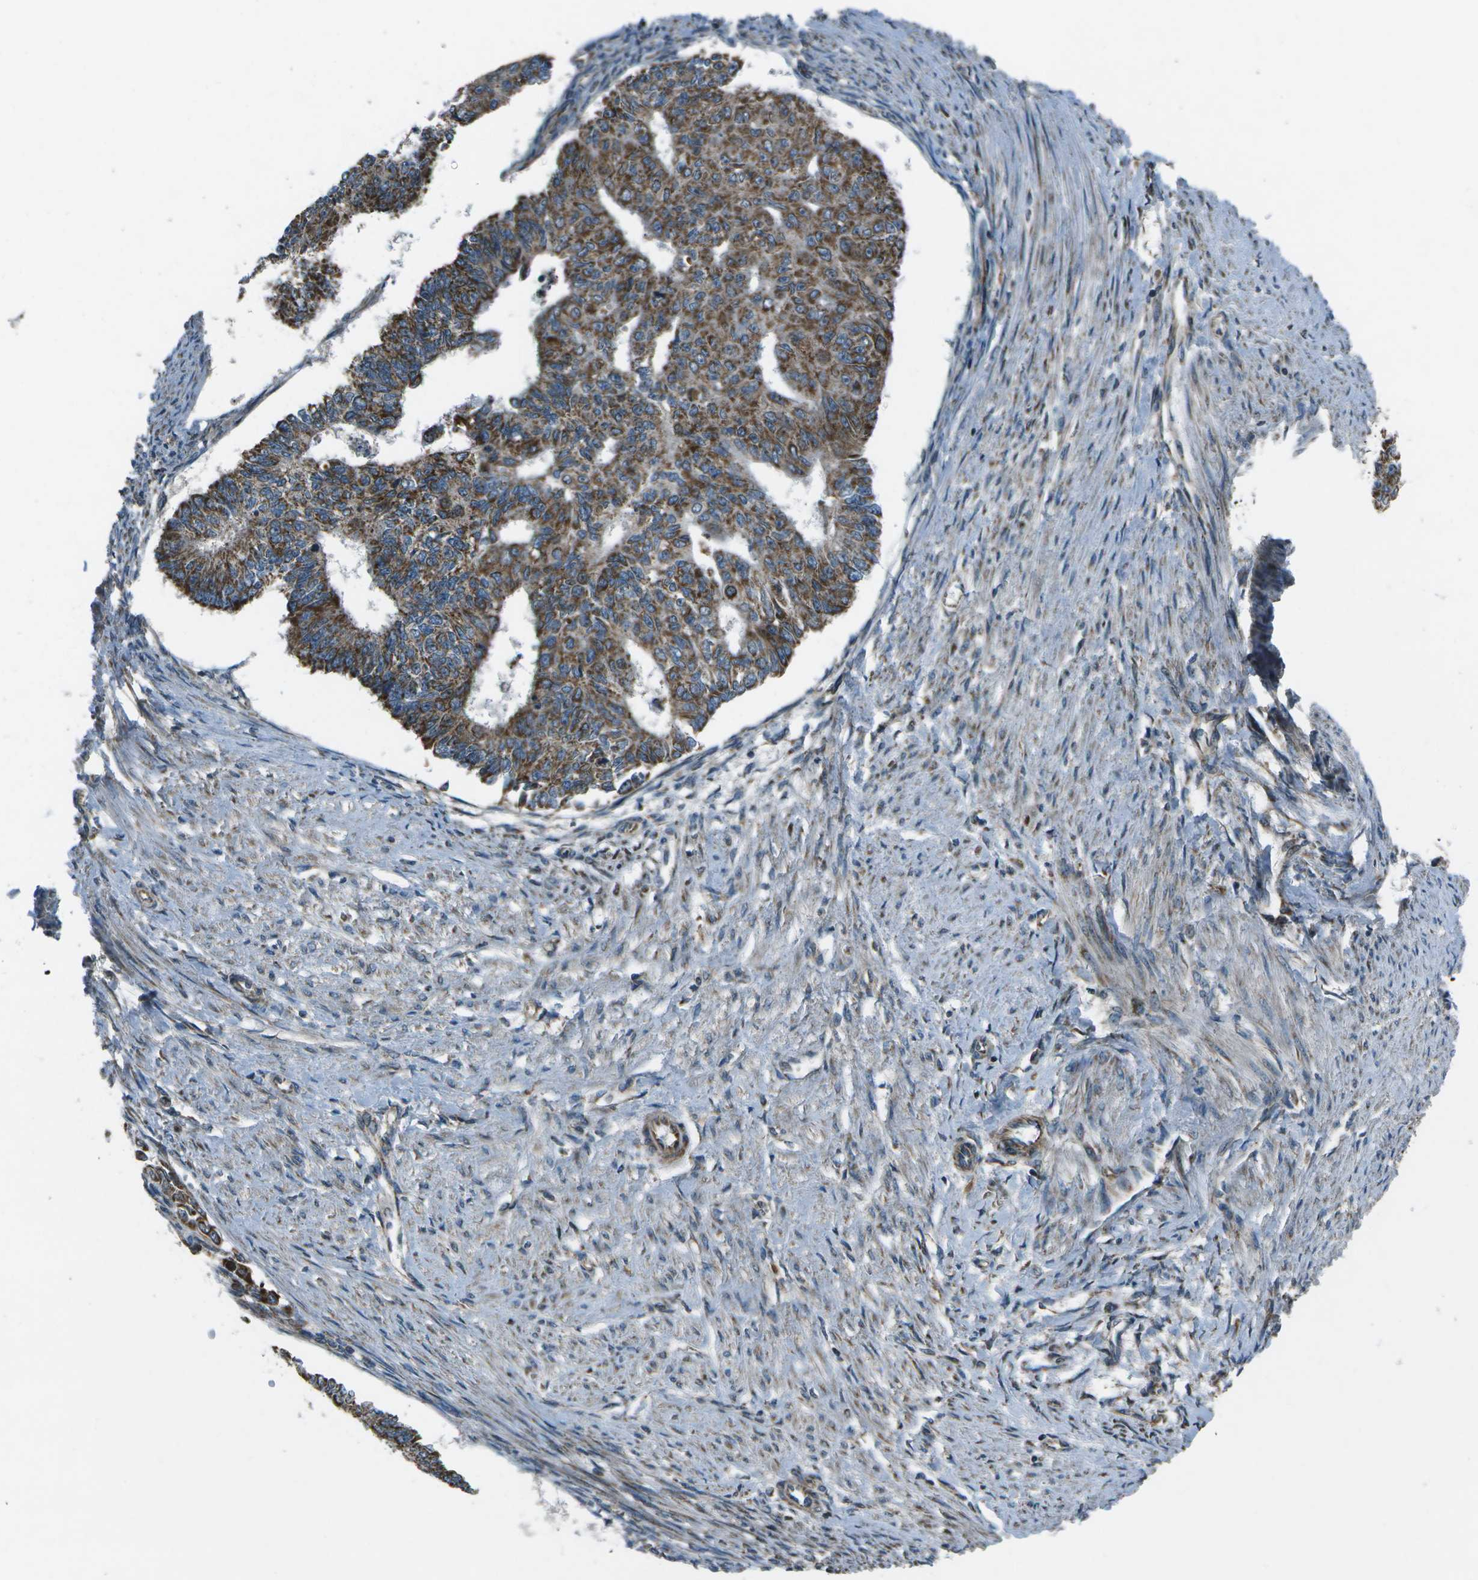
{"staining": {"intensity": "moderate", "quantity": ">75%", "location": "cytoplasmic/membranous"}, "tissue": "endometrial cancer", "cell_type": "Tumor cells", "image_type": "cancer", "snomed": [{"axis": "morphology", "description": "Adenocarcinoma, NOS"}, {"axis": "topography", "description": "Endometrium"}], "caption": "This photomicrograph reveals immunohistochemistry (IHC) staining of human endometrial cancer (adenocarcinoma), with medium moderate cytoplasmic/membranous positivity in approximately >75% of tumor cells.", "gene": "EIF2AK1", "patient": {"sex": "female", "age": 32}}